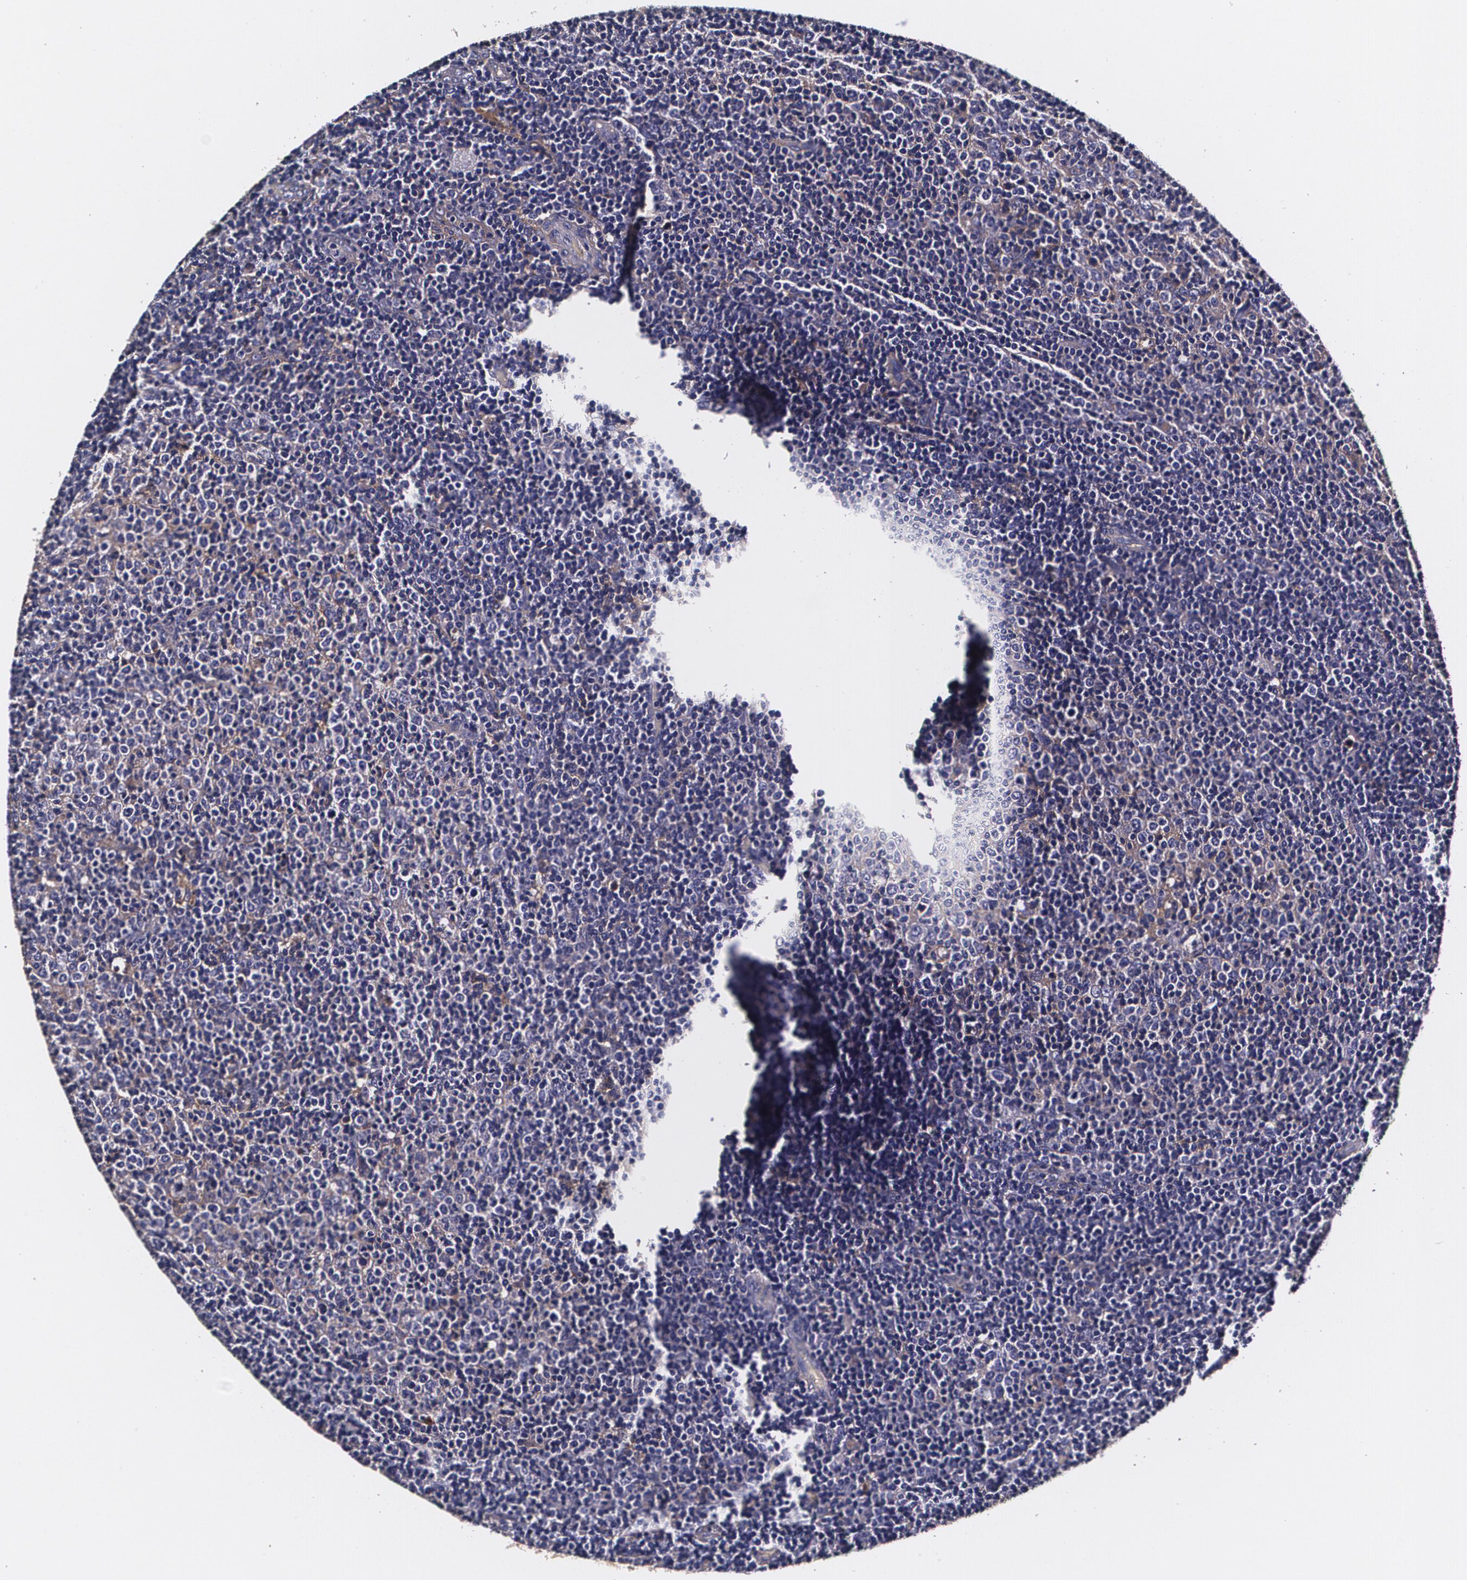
{"staining": {"intensity": "negative", "quantity": "none", "location": "none"}, "tissue": "lymphoma", "cell_type": "Tumor cells", "image_type": "cancer", "snomed": [{"axis": "morphology", "description": "Malignant lymphoma, non-Hodgkin's type, Low grade"}, {"axis": "topography", "description": "Lymph node"}], "caption": "This is a photomicrograph of immunohistochemistry staining of low-grade malignant lymphoma, non-Hodgkin's type, which shows no positivity in tumor cells.", "gene": "TTR", "patient": {"sex": "male", "age": 70}}